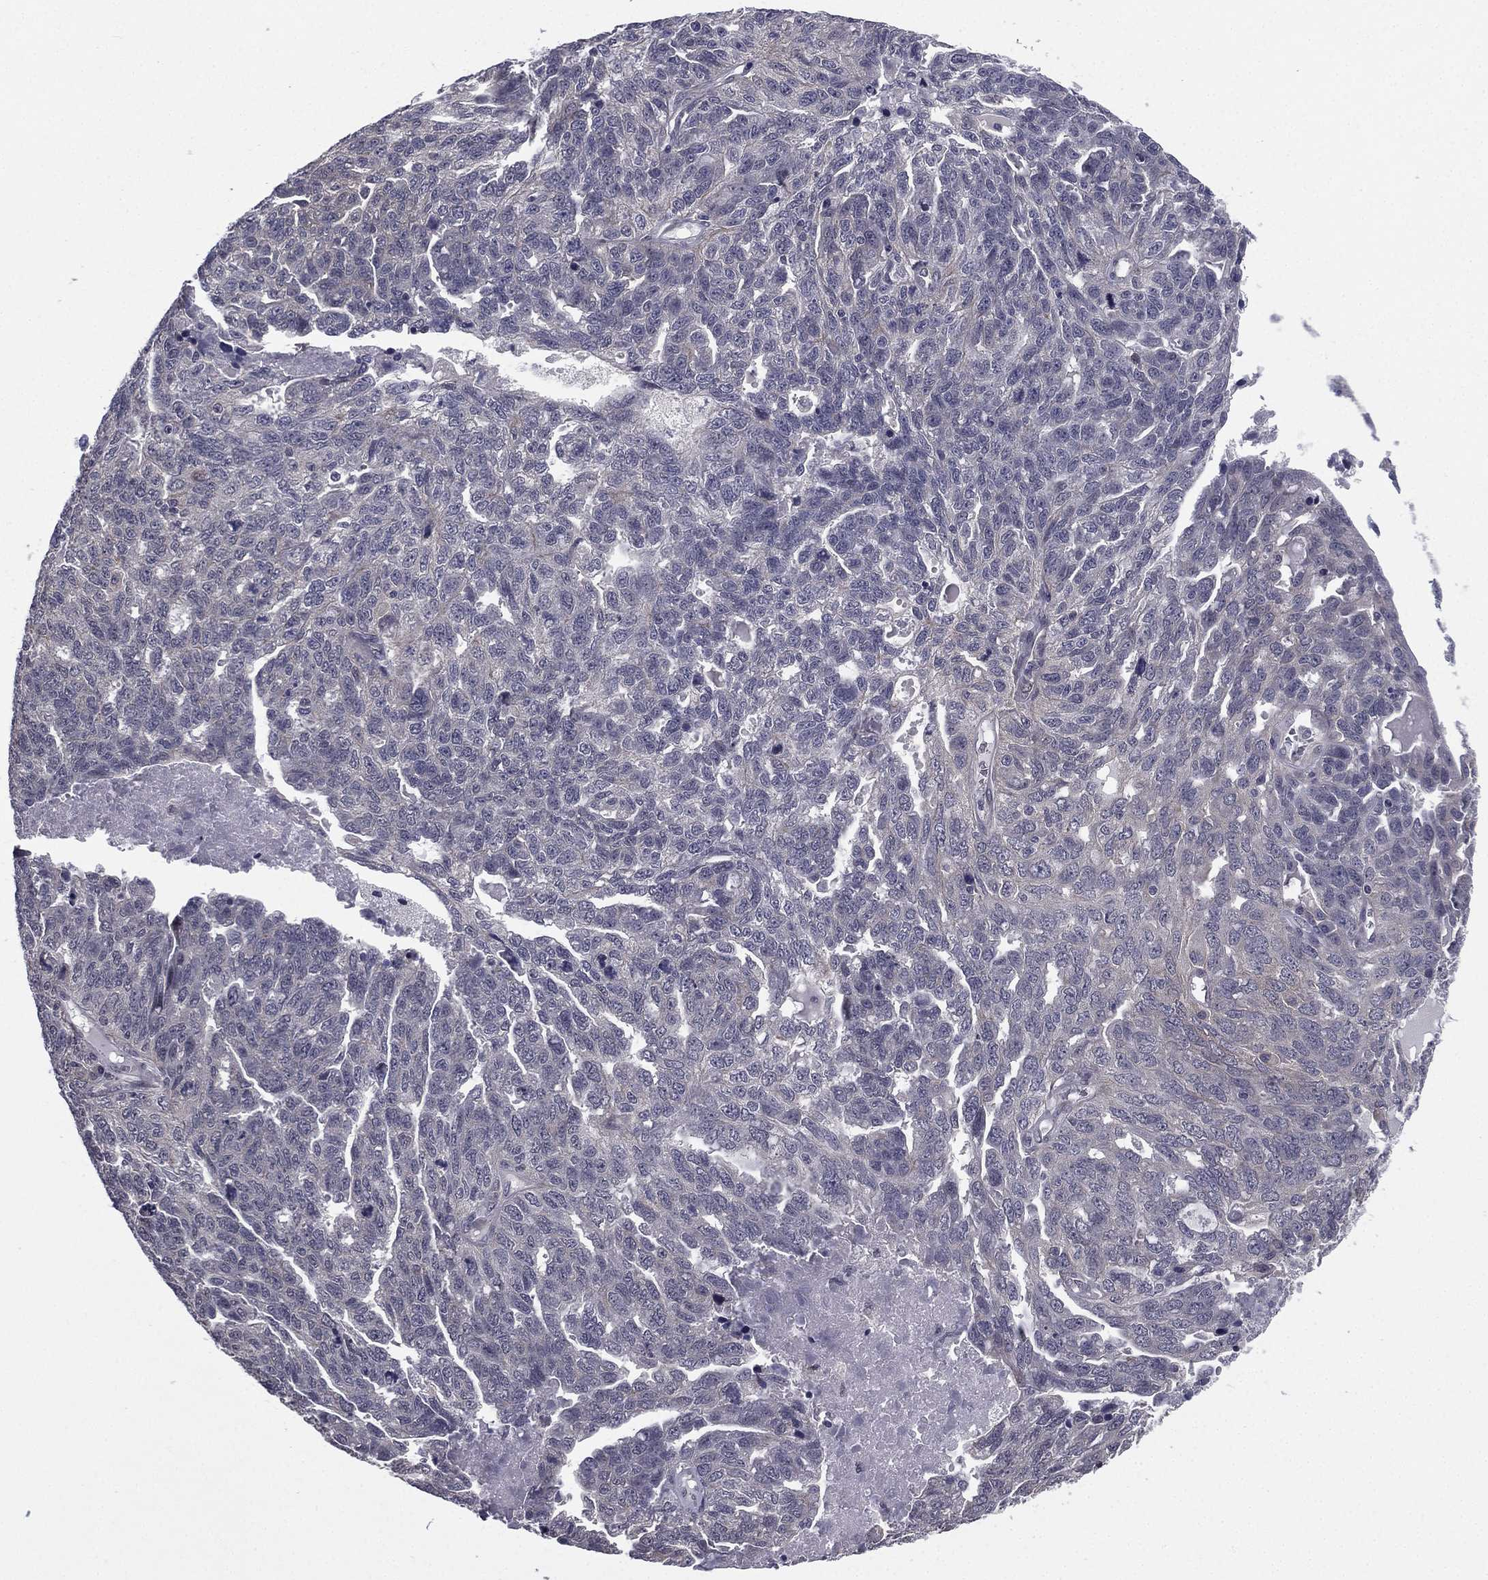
{"staining": {"intensity": "negative", "quantity": "none", "location": "none"}, "tissue": "ovarian cancer", "cell_type": "Tumor cells", "image_type": "cancer", "snomed": [{"axis": "morphology", "description": "Cystadenocarcinoma, serous, NOS"}, {"axis": "topography", "description": "Ovary"}], "caption": "A photomicrograph of human ovarian cancer is negative for staining in tumor cells.", "gene": "ACTRT2", "patient": {"sex": "female", "age": 71}}